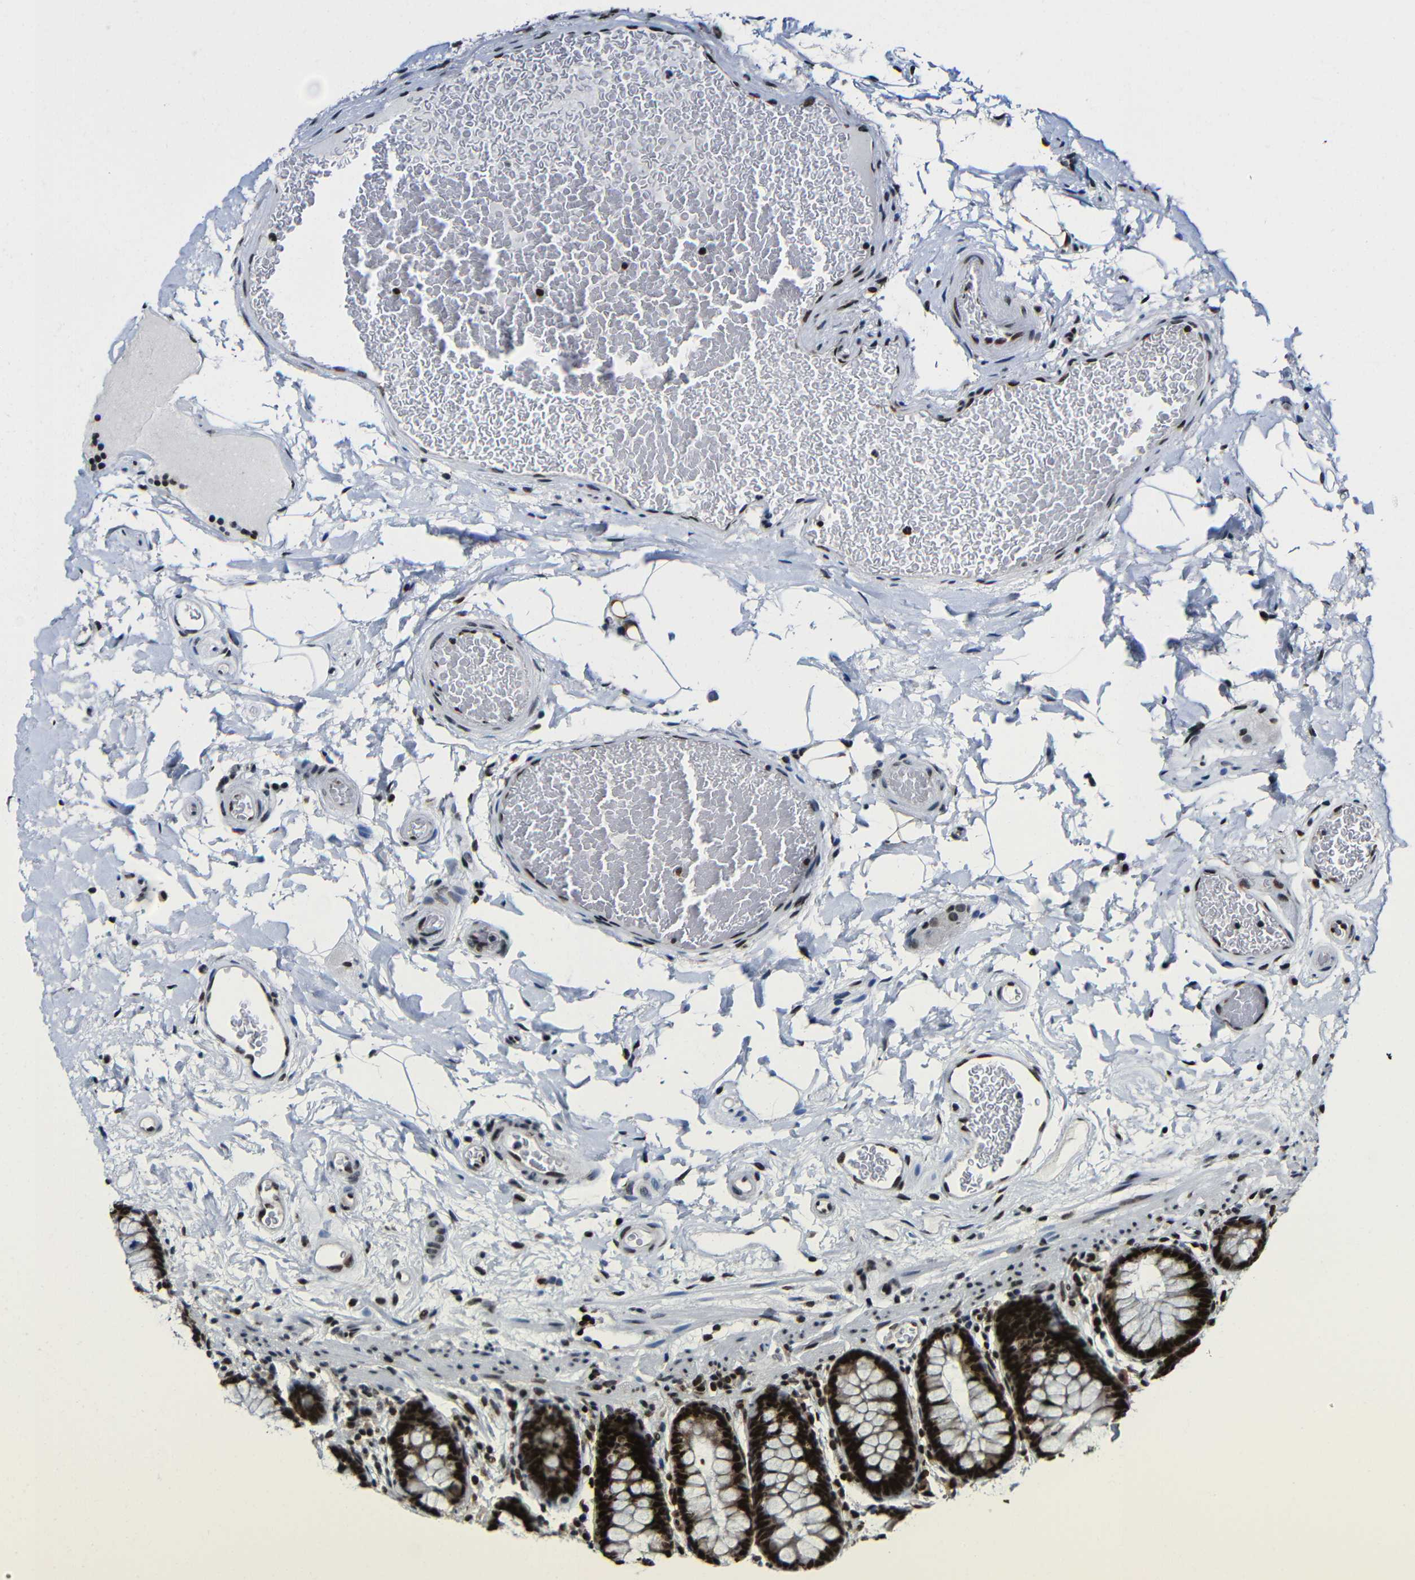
{"staining": {"intensity": "strong", "quantity": ">75%", "location": "nuclear"}, "tissue": "colon", "cell_type": "Endothelial cells", "image_type": "normal", "snomed": [{"axis": "morphology", "description": "Normal tissue, NOS"}, {"axis": "topography", "description": "Colon"}], "caption": "Colon stained with DAB (3,3'-diaminobenzidine) immunohistochemistry shows high levels of strong nuclear staining in about >75% of endothelial cells.", "gene": "PTBP1", "patient": {"sex": "female", "age": 80}}